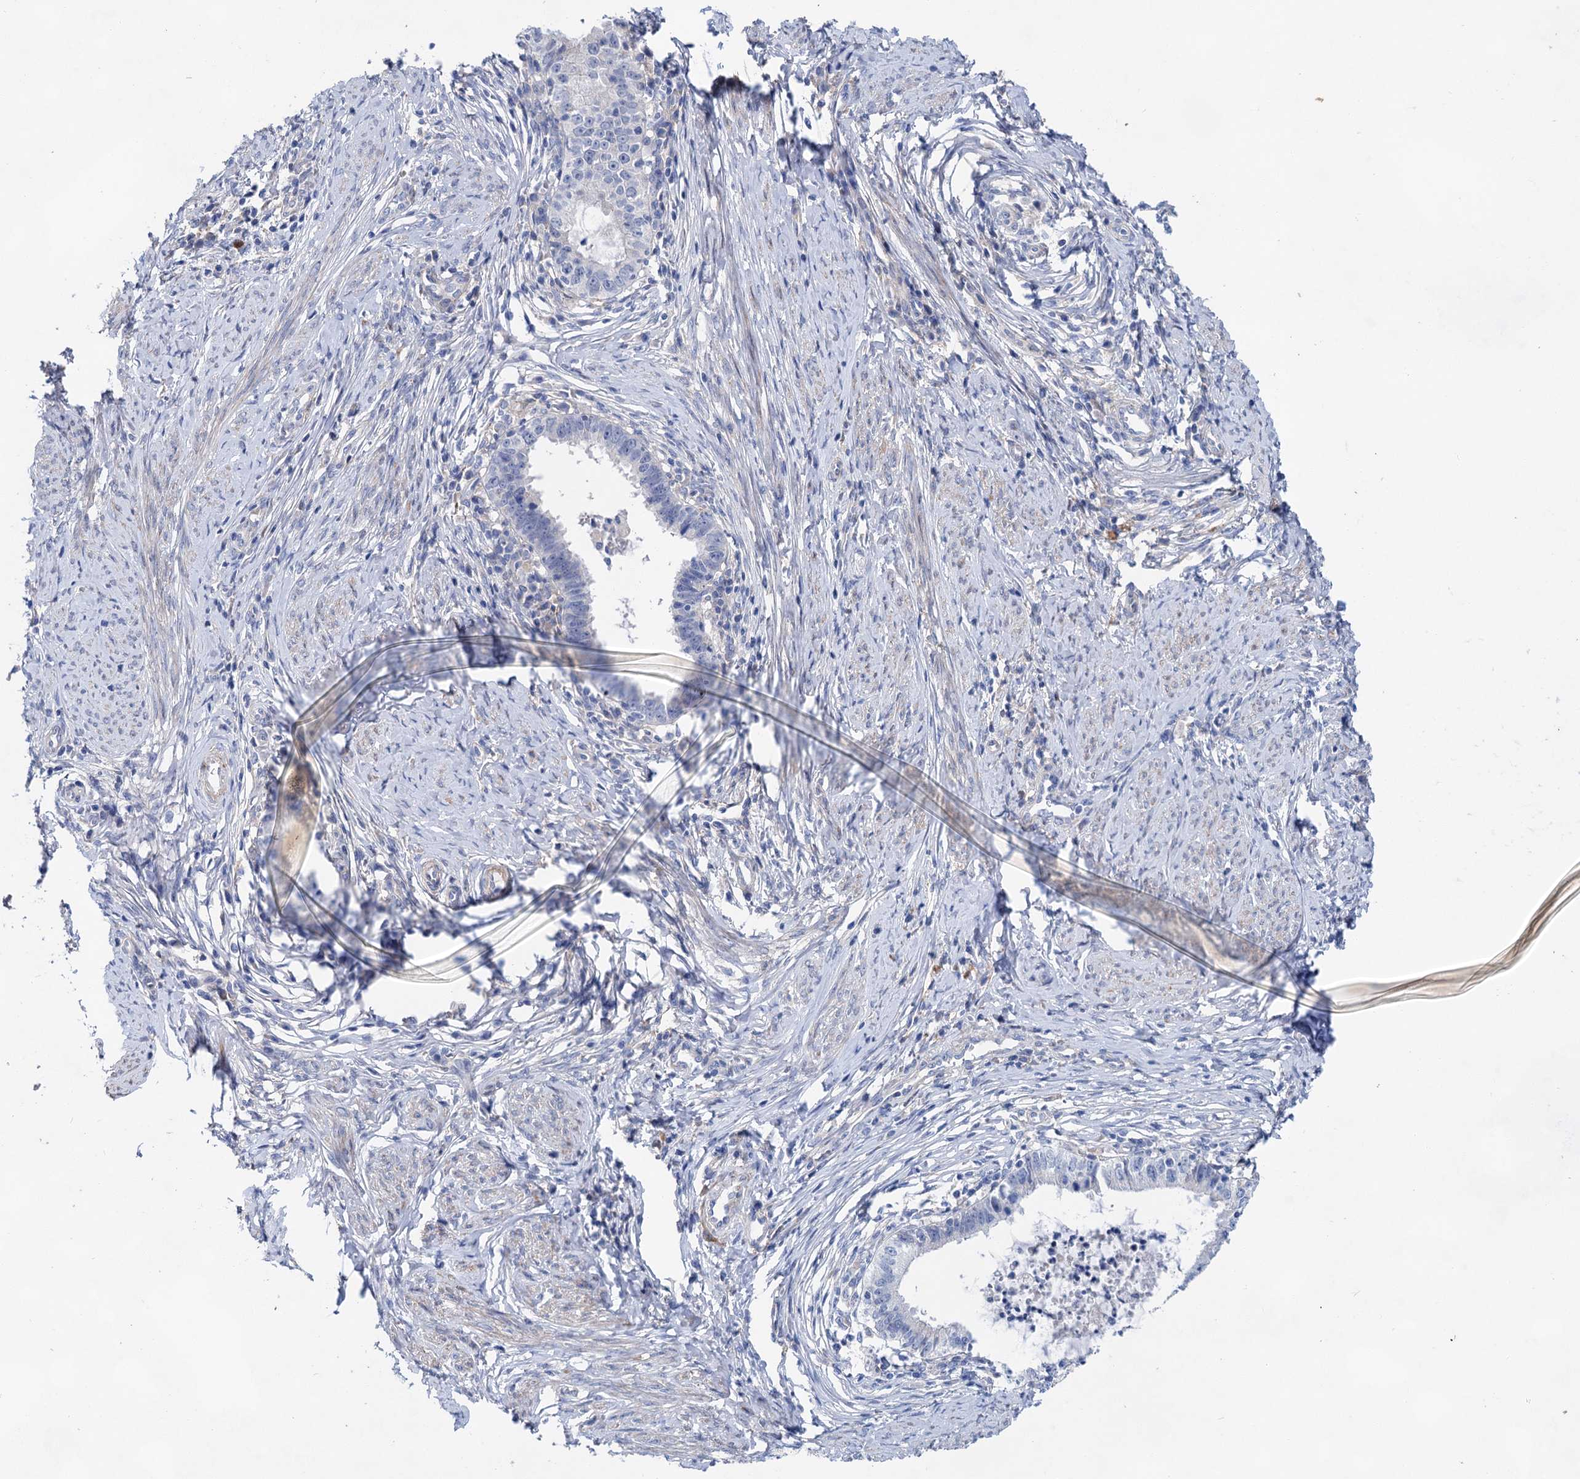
{"staining": {"intensity": "negative", "quantity": "none", "location": "none"}, "tissue": "cervical cancer", "cell_type": "Tumor cells", "image_type": "cancer", "snomed": [{"axis": "morphology", "description": "Adenocarcinoma, NOS"}, {"axis": "topography", "description": "Cervix"}], "caption": "Tumor cells show no significant staining in cervical cancer (adenocarcinoma). (DAB (3,3'-diaminobenzidine) IHC, high magnification).", "gene": "GPR155", "patient": {"sex": "female", "age": 36}}